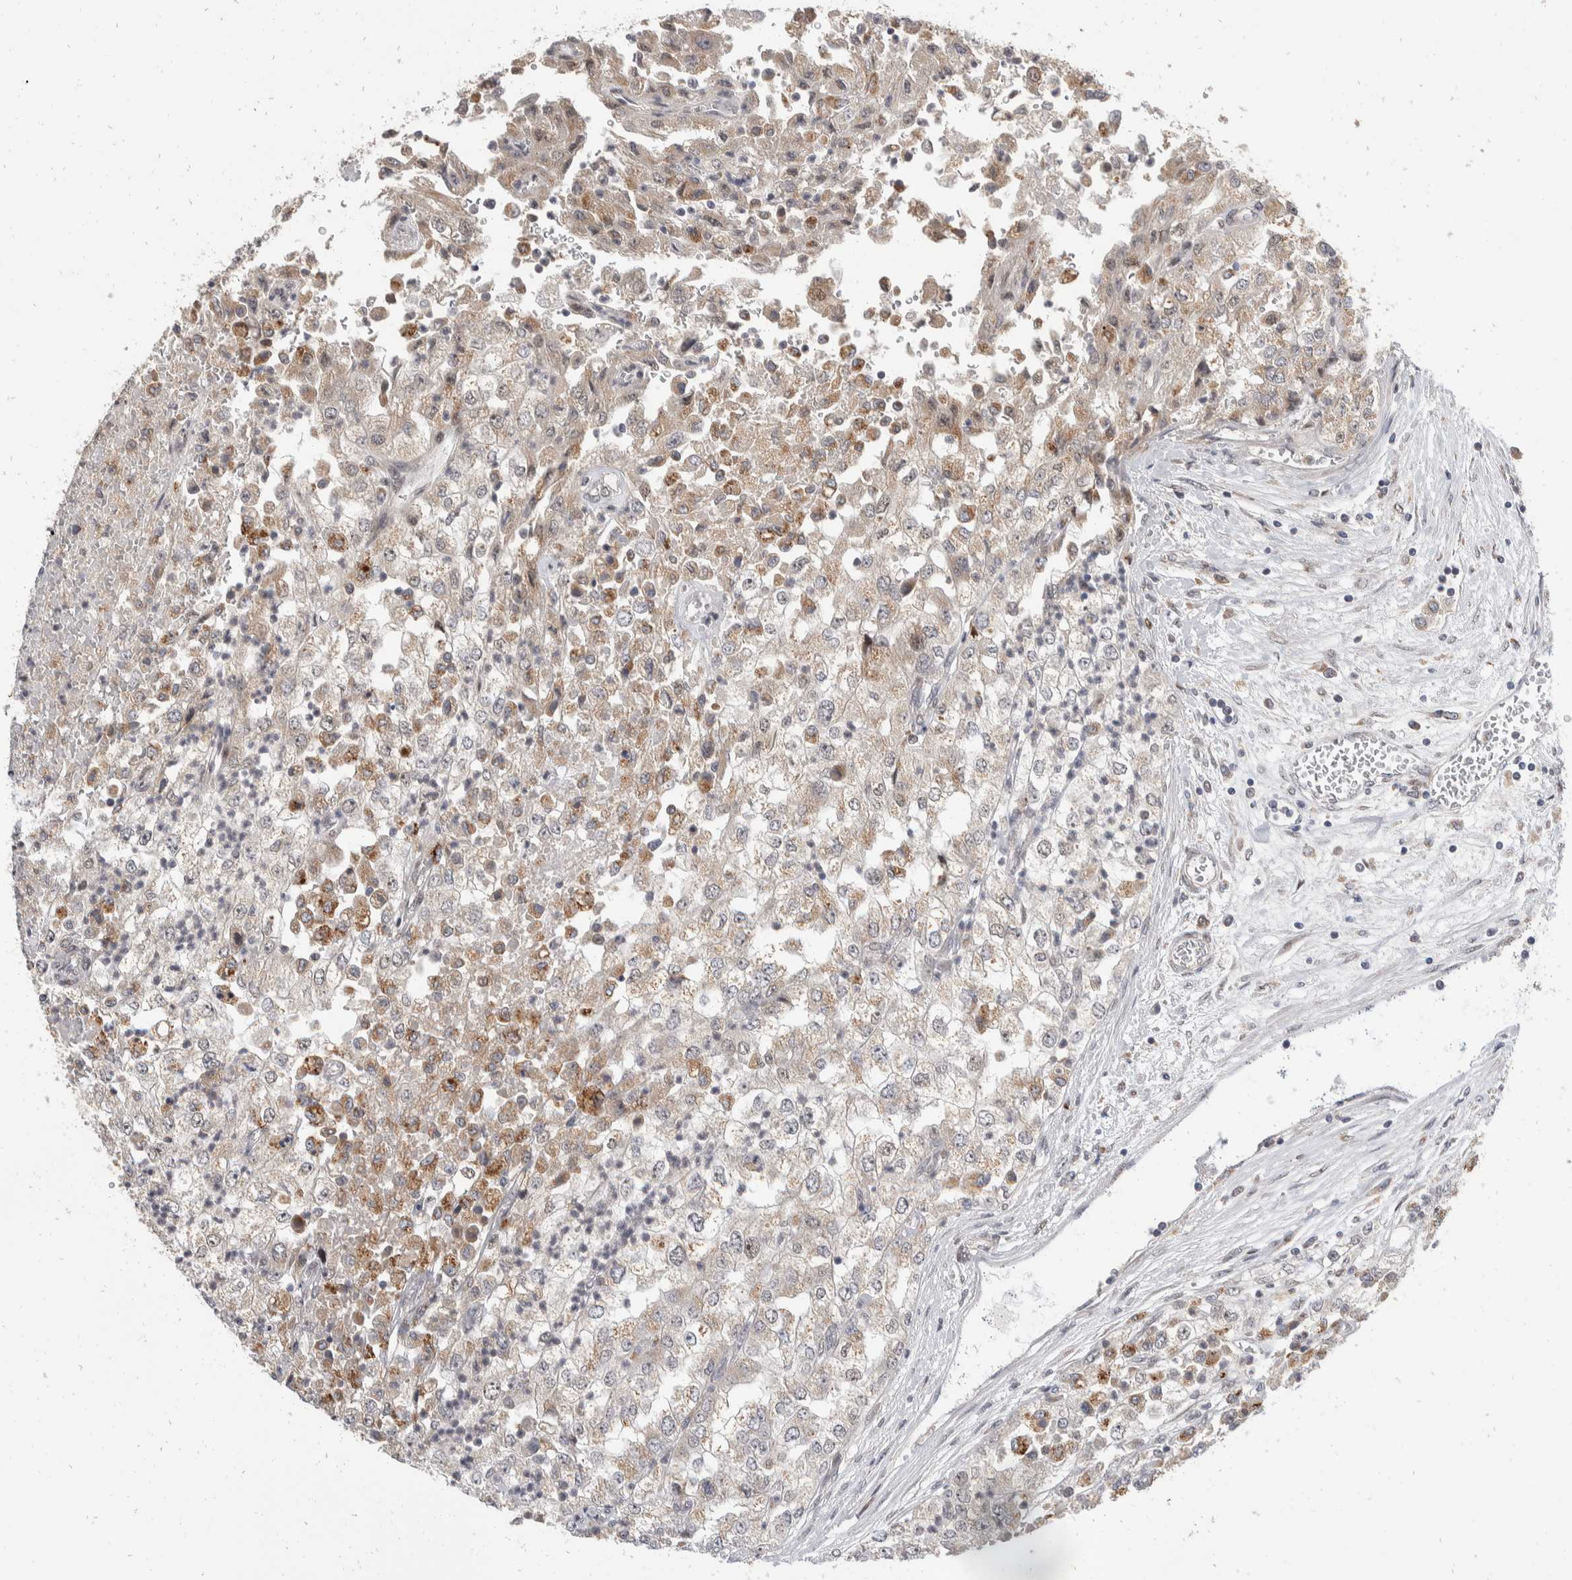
{"staining": {"intensity": "weak", "quantity": "25%-75%", "location": "cytoplasmic/membranous"}, "tissue": "renal cancer", "cell_type": "Tumor cells", "image_type": "cancer", "snomed": [{"axis": "morphology", "description": "Adenocarcinoma, NOS"}, {"axis": "topography", "description": "Kidney"}], "caption": "Approximately 25%-75% of tumor cells in adenocarcinoma (renal) exhibit weak cytoplasmic/membranous protein expression as visualized by brown immunohistochemical staining.", "gene": "ZNF703", "patient": {"sex": "female", "age": 54}}